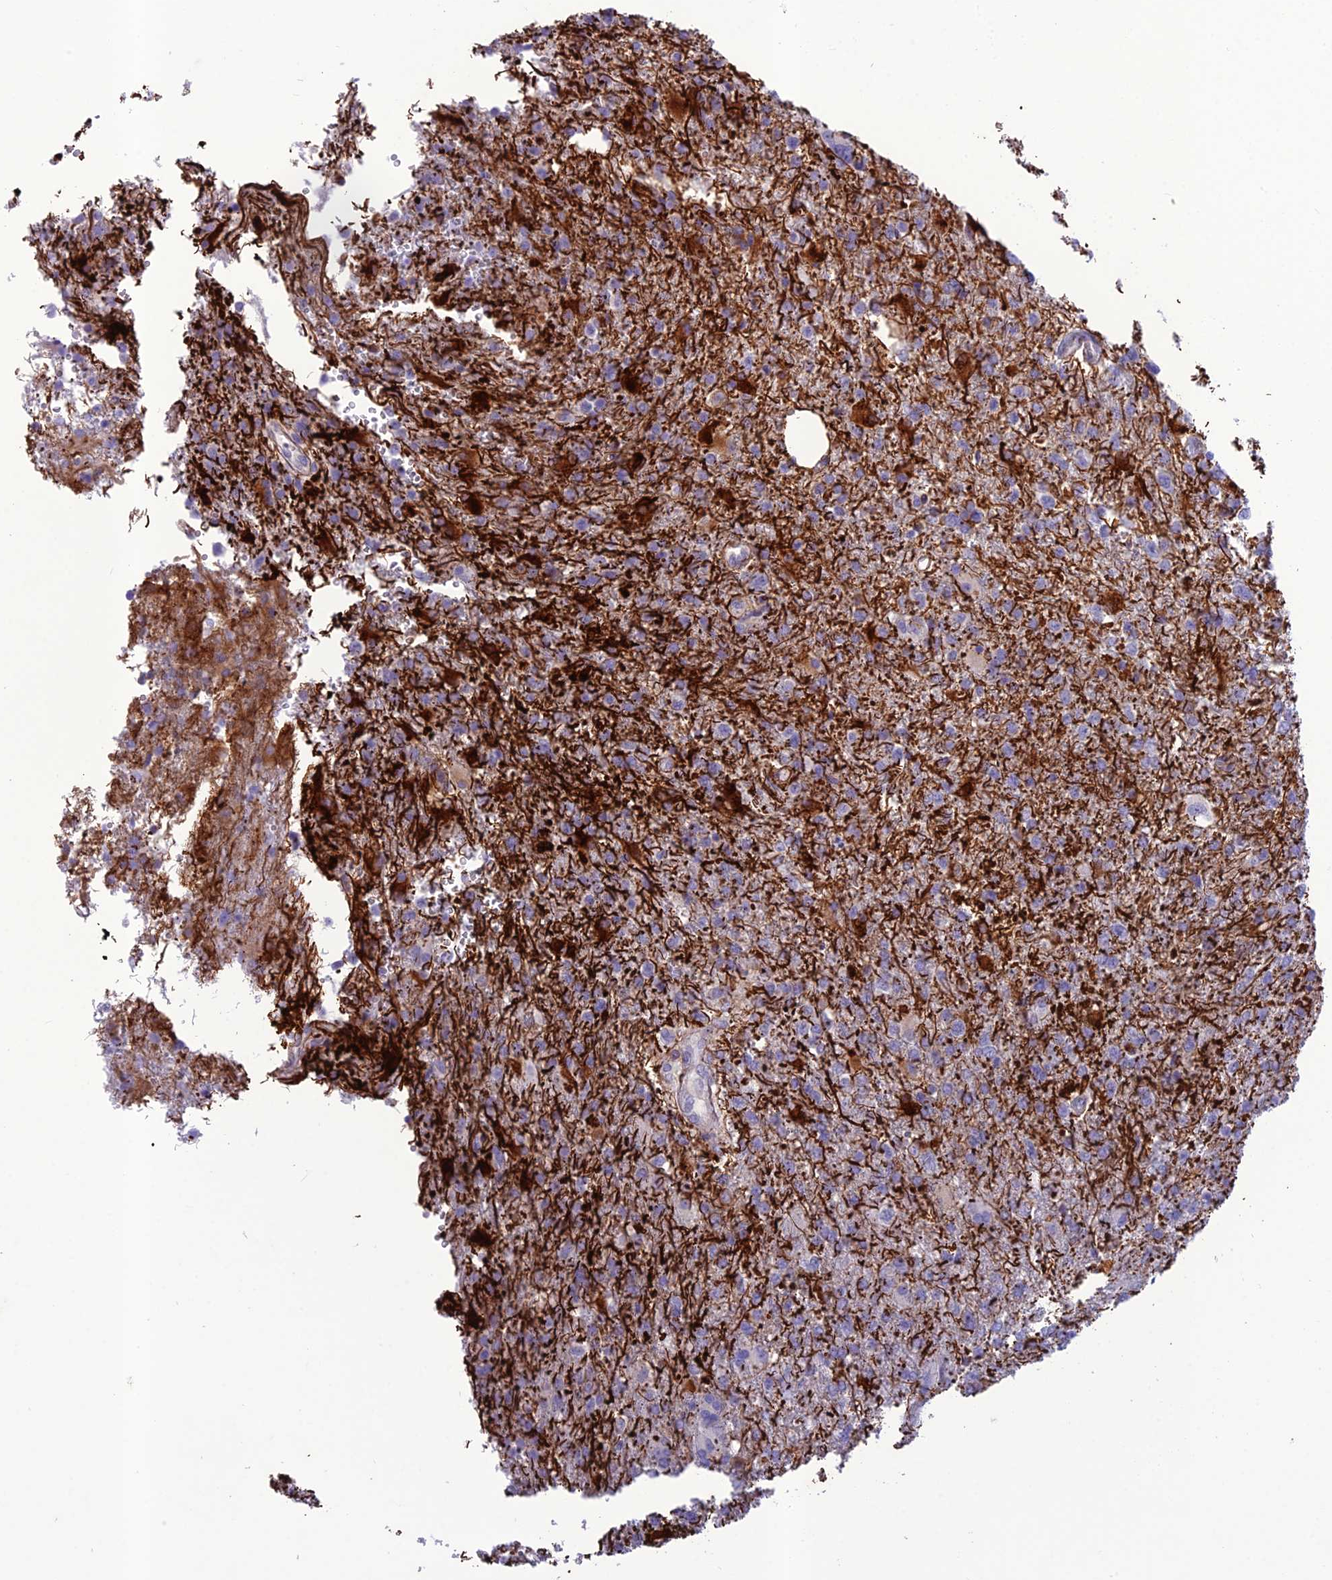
{"staining": {"intensity": "negative", "quantity": "none", "location": "none"}, "tissue": "glioma", "cell_type": "Tumor cells", "image_type": "cancer", "snomed": [{"axis": "morphology", "description": "Glioma, malignant, High grade"}, {"axis": "topography", "description": "Brain"}], "caption": "A micrograph of human high-grade glioma (malignant) is negative for staining in tumor cells.", "gene": "IFT172", "patient": {"sex": "male", "age": 56}}